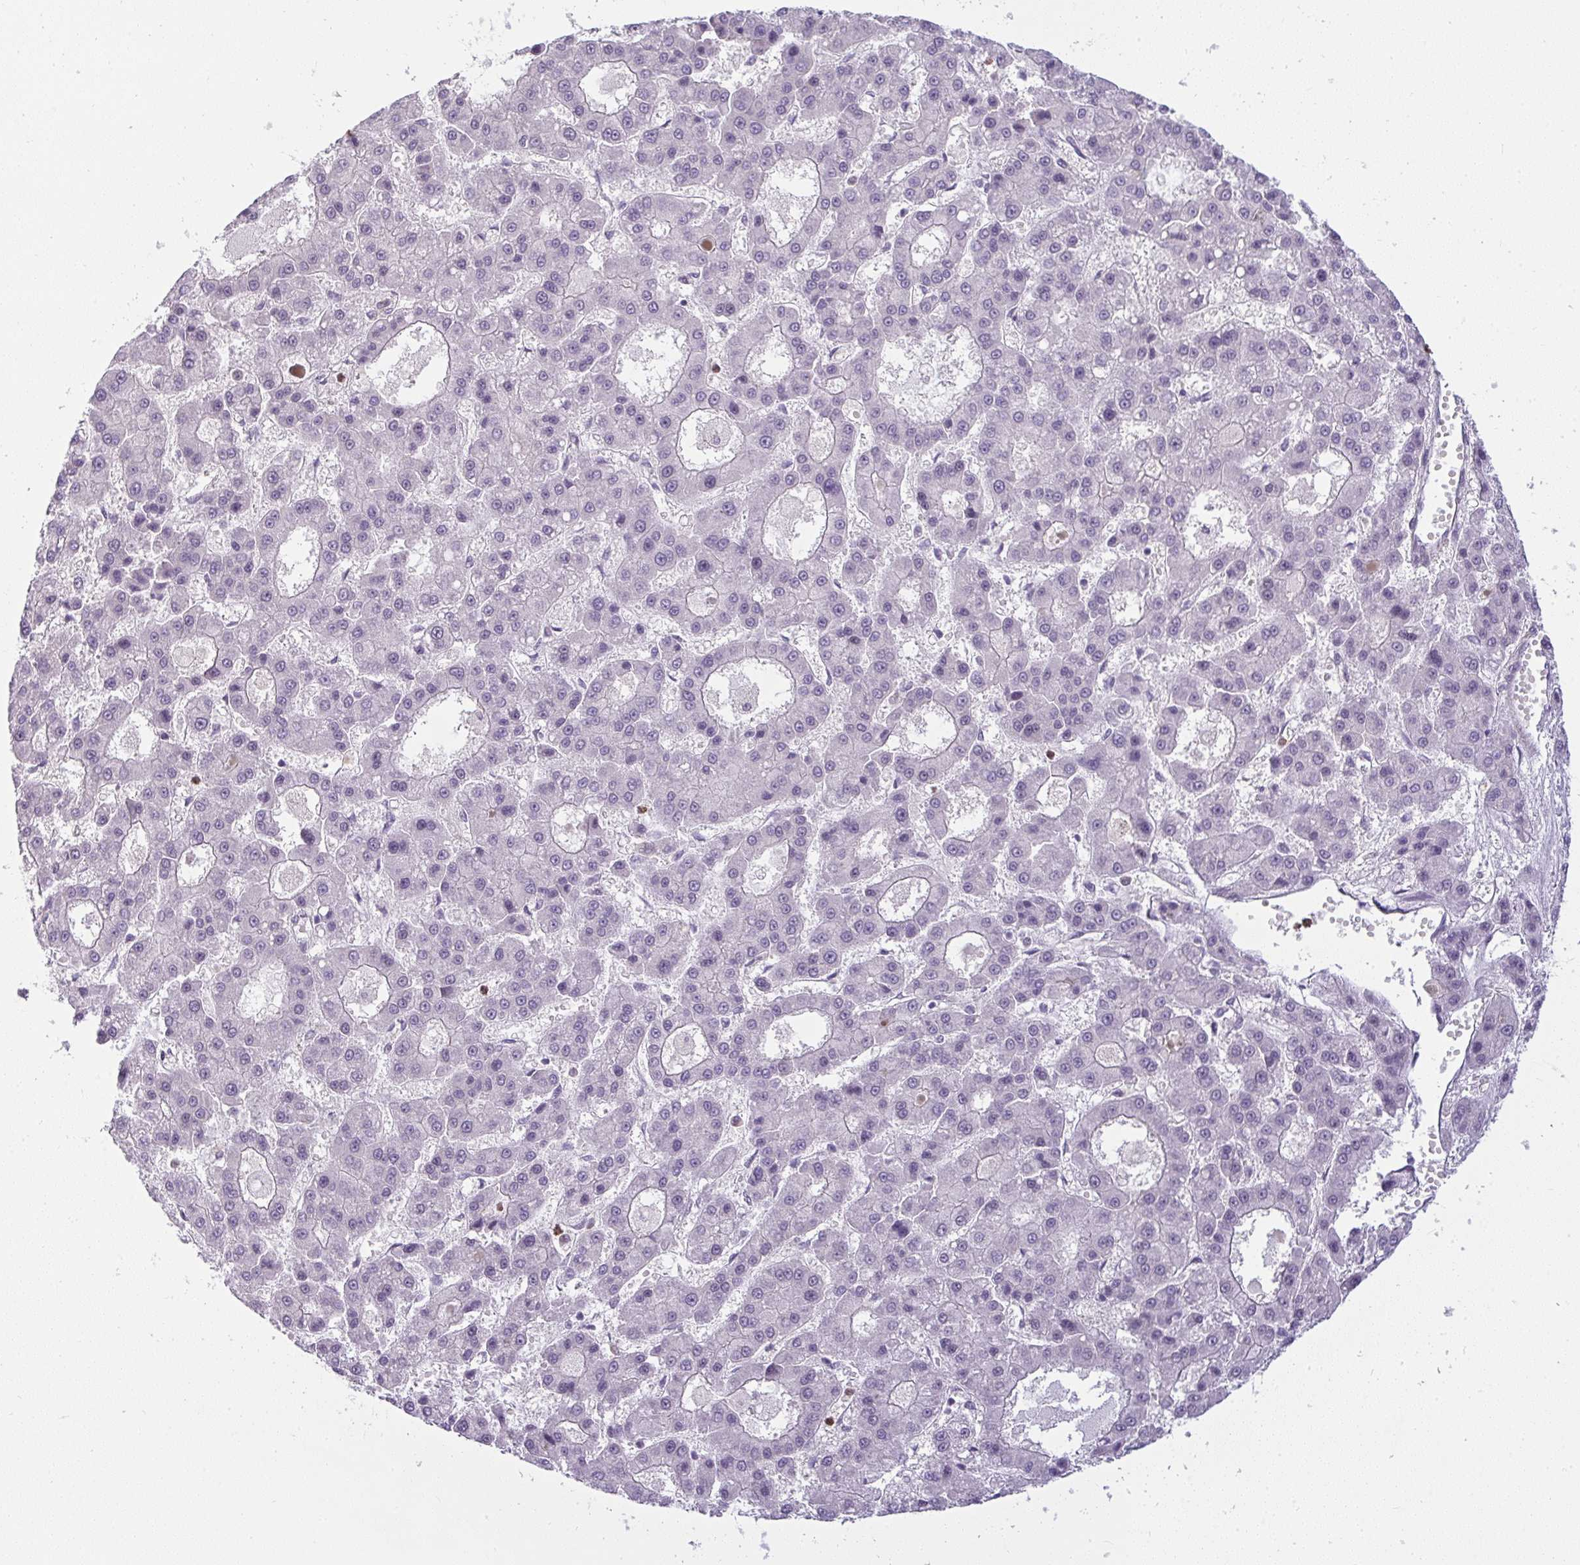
{"staining": {"intensity": "negative", "quantity": "none", "location": "none"}, "tissue": "liver cancer", "cell_type": "Tumor cells", "image_type": "cancer", "snomed": [{"axis": "morphology", "description": "Carcinoma, Hepatocellular, NOS"}, {"axis": "topography", "description": "Liver"}], "caption": "DAB immunohistochemical staining of human hepatocellular carcinoma (liver) reveals no significant staining in tumor cells.", "gene": "DZIP1", "patient": {"sex": "male", "age": 70}}